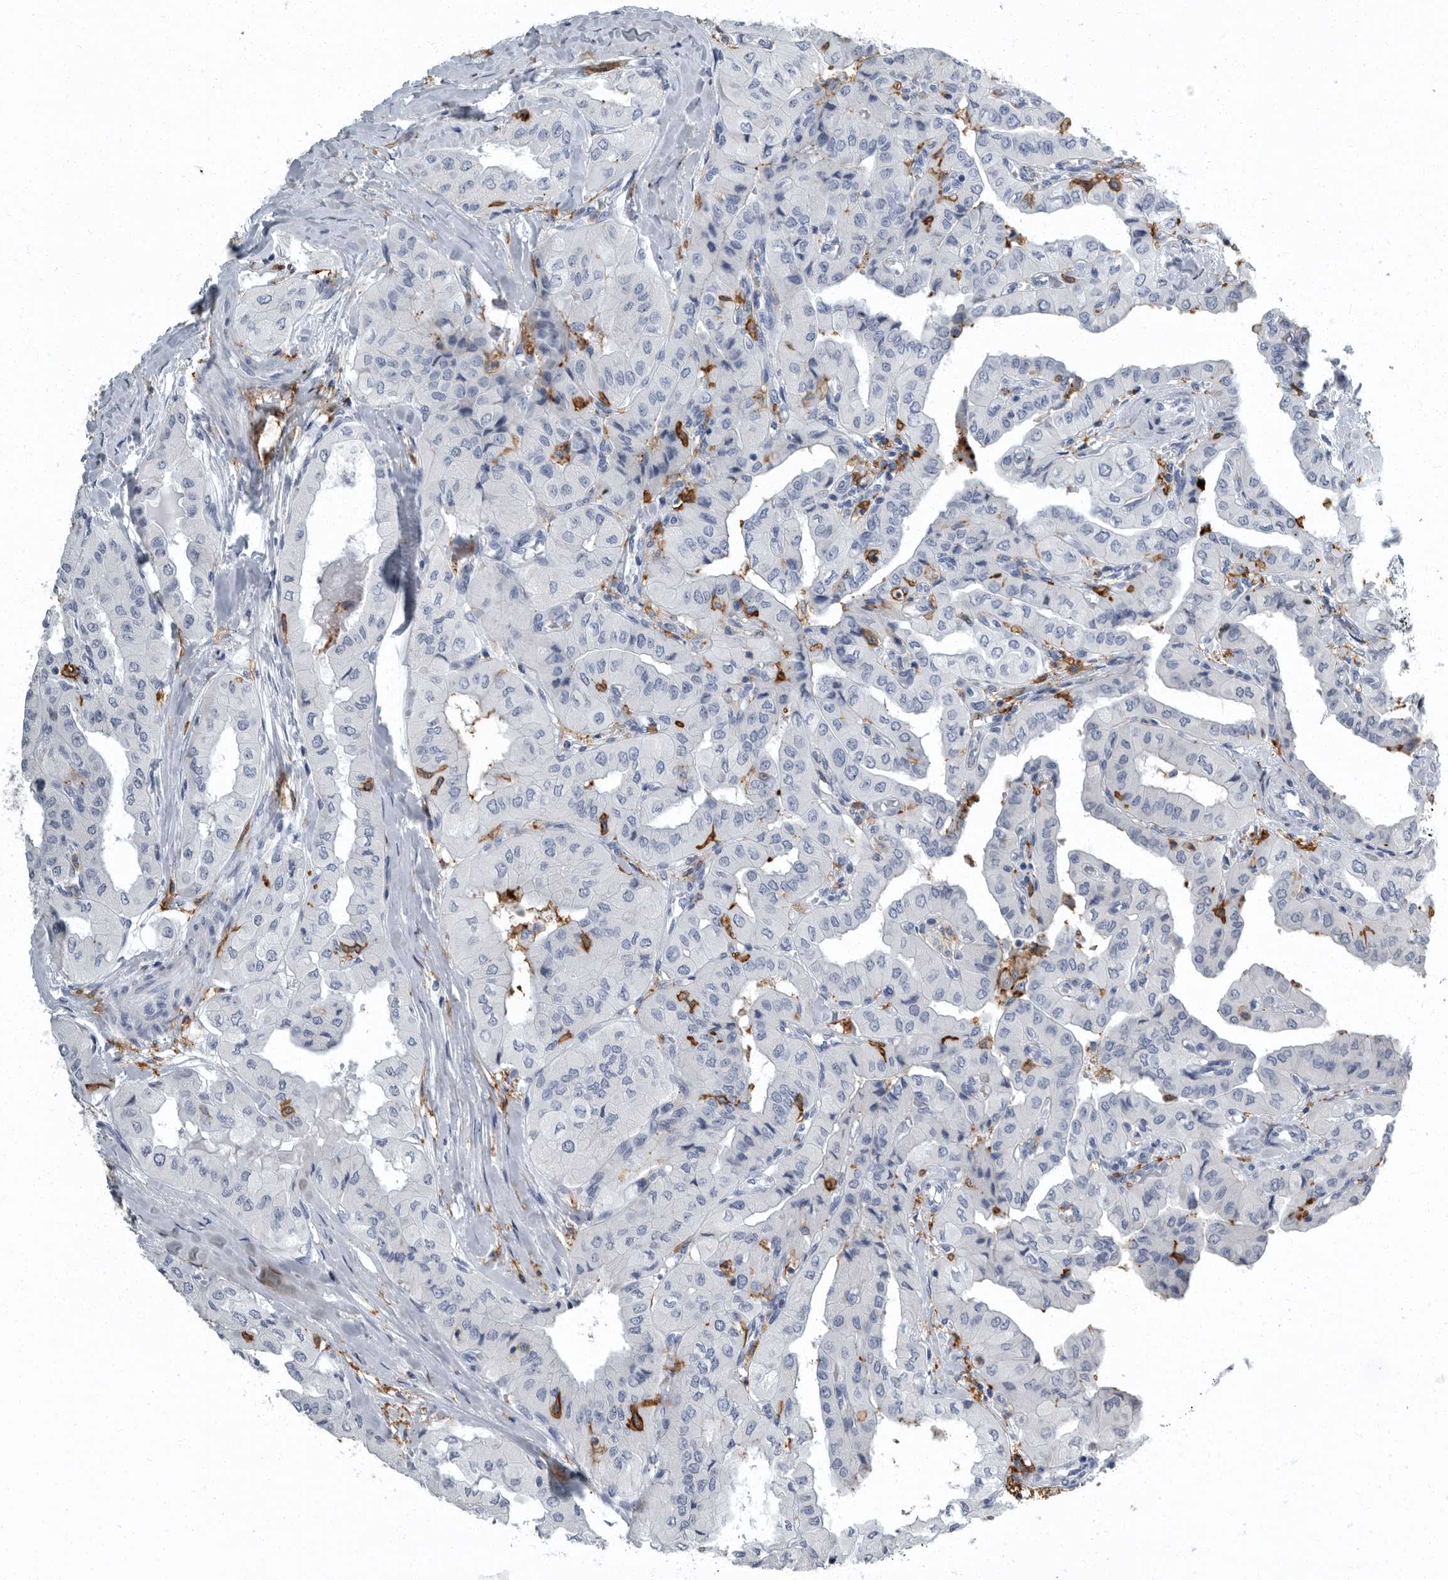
{"staining": {"intensity": "negative", "quantity": "none", "location": "none"}, "tissue": "thyroid cancer", "cell_type": "Tumor cells", "image_type": "cancer", "snomed": [{"axis": "morphology", "description": "Papillary adenocarcinoma, NOS"}, {"axis": "topography", "description": "Thyroid gland"}], "caption": "Immunohistochemistry (IHC) of human thyroid papillary adenocarcinoma exhibits no expression in tumor cells. Brightfield microscopy of IHC stained with DAB (3,3'-diaminobenzidine) (brown) and hematoxylin (blue), captured at high magnification.", "gene": "FCER1G", "patient": {"sex": "female", "age": 59}}